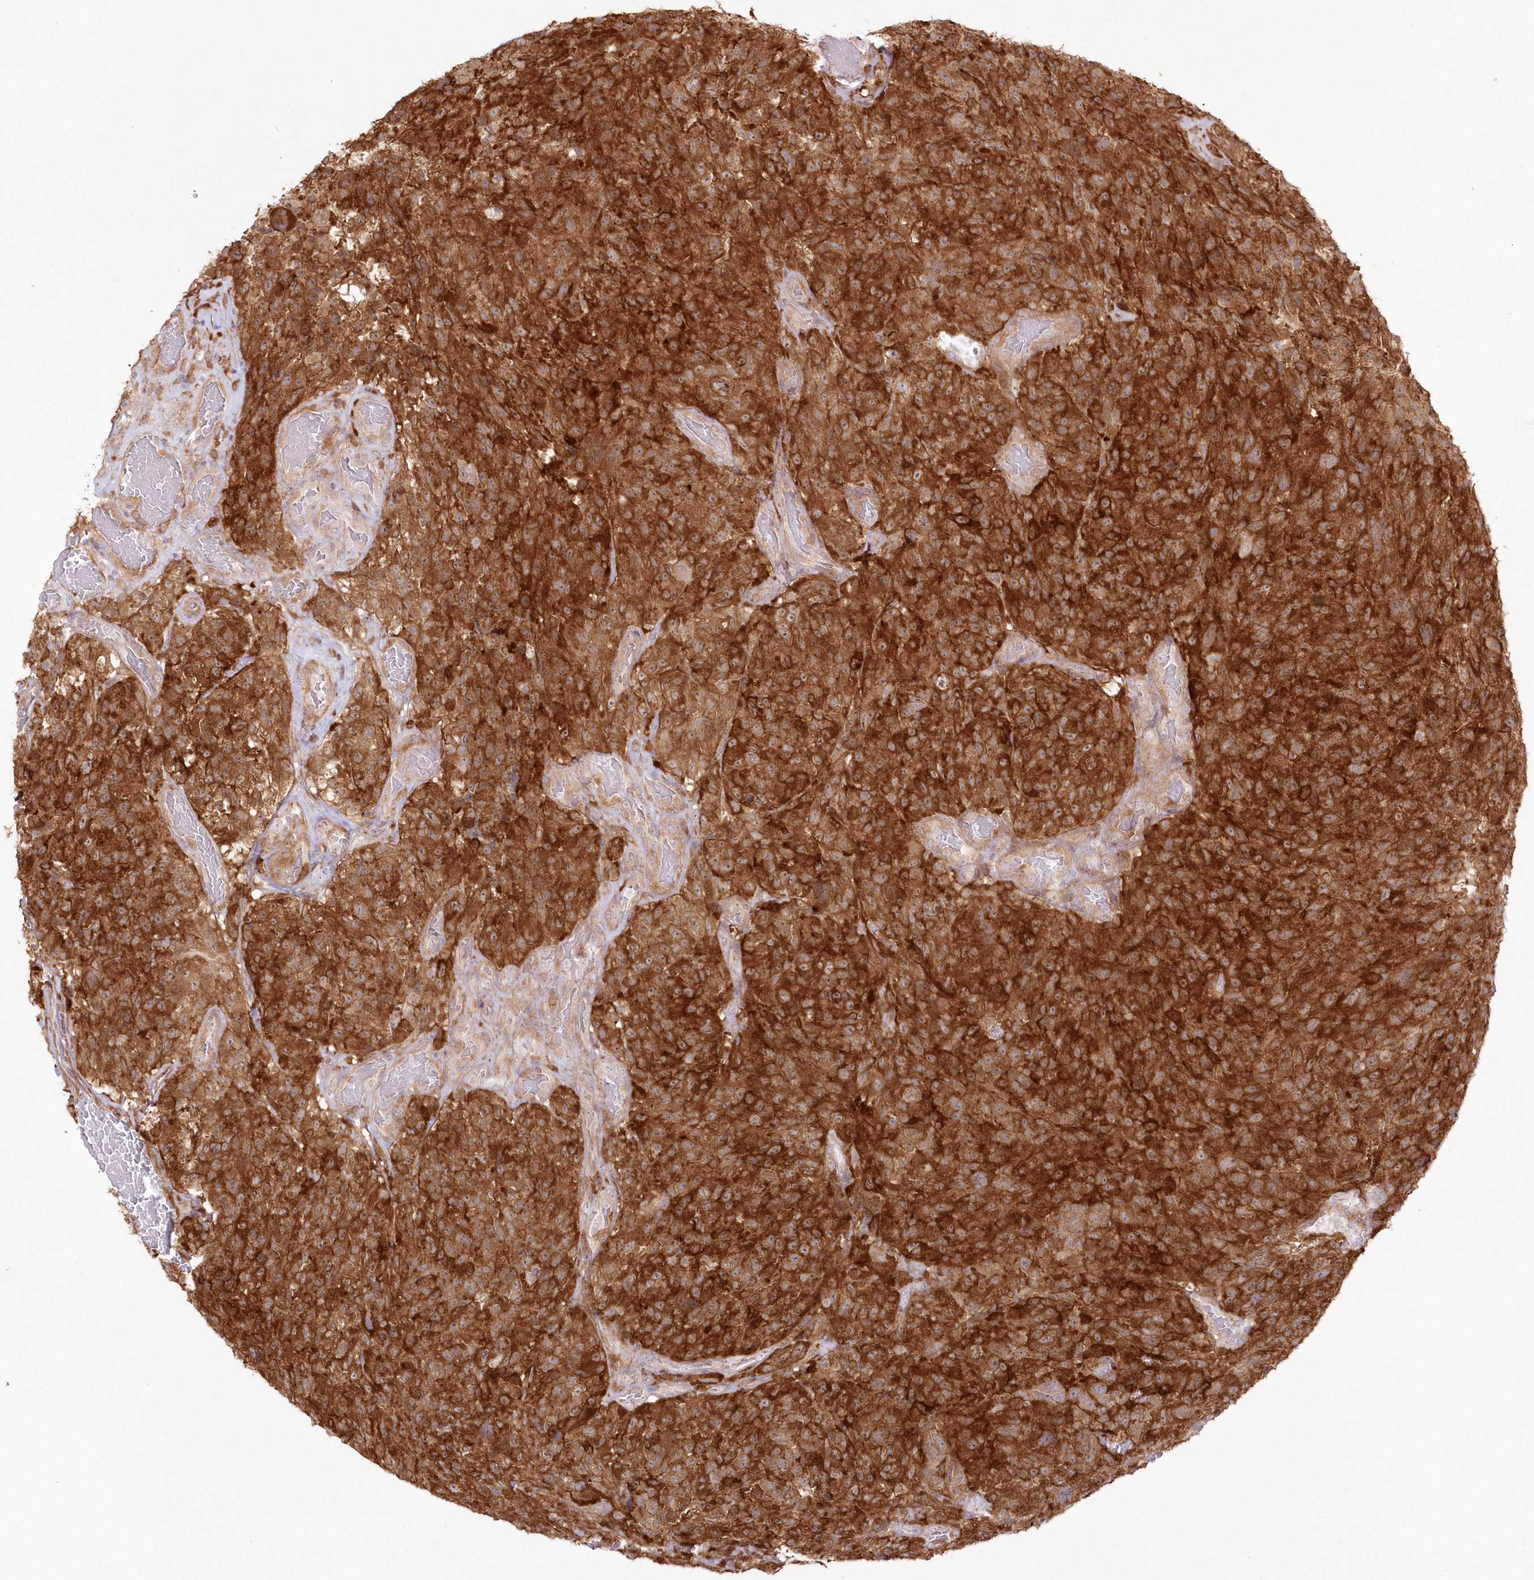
{"staining": {"intensity": "strong", "quantity": ">75%", "location": "cytoplasmic/membranous"}, "tissue": "glioma", "cell_type": "Tumor cells", "image_type": "cancer", "snomed": [{"axis": "morphology", "description": "Glioma, malignant, High grade"}, {"axis": "topography", "description": "Brain"}], "caption": "There is high levels of strong cytoplasmic/membranous expression in tumor cells of malignant glioma (high-grade), as demonstrated by immunohistochemical staining (brown color).", "gene": "SH3PXD2B", "patient": {"sex": "male", "age": 69}}